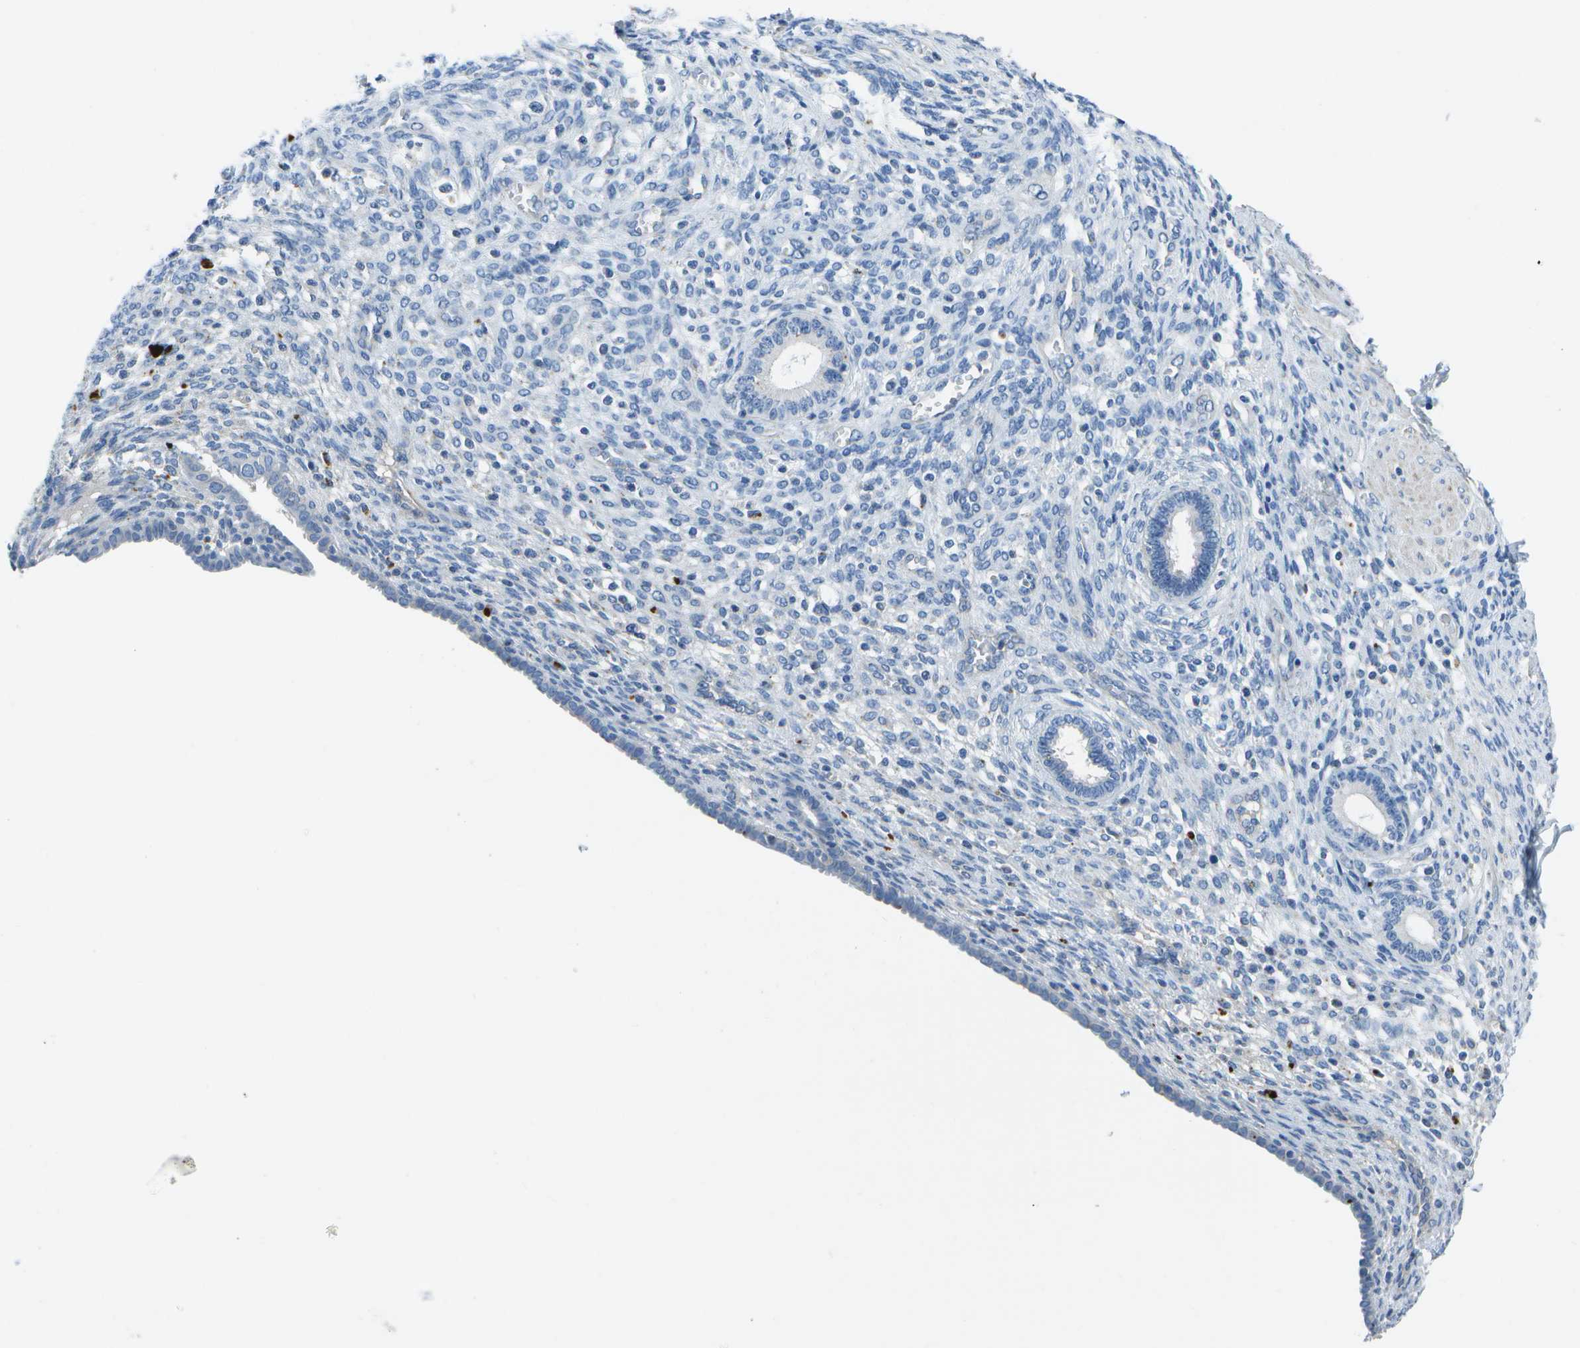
{"staining": {"intensity": "negative", "quantity": "none", "location": "none"}, "tissue": "endometrium", "cell_type": "Cells in endometrial stroma", "image_type": "normal", "snomed": [{"axis": "morphology", "description": "Normal tissue, NOS"}, {"axis": "topography", "description": "Endometrium"}], "caption": "DAB (3,3'-diaminobenzidine) immunohistochemical staining of benign human endometrium reveals no significant positivity in cells in endometrial stroma. The staining was performed using DAB (3,3'-diaminobenzidine) to visualize the protein expression in brown, while the nuclei were stained in blue with hematoxylin (Magnification: 20x).", "gene": "DCT", "patient": {"sex": "female", "age": 72}}